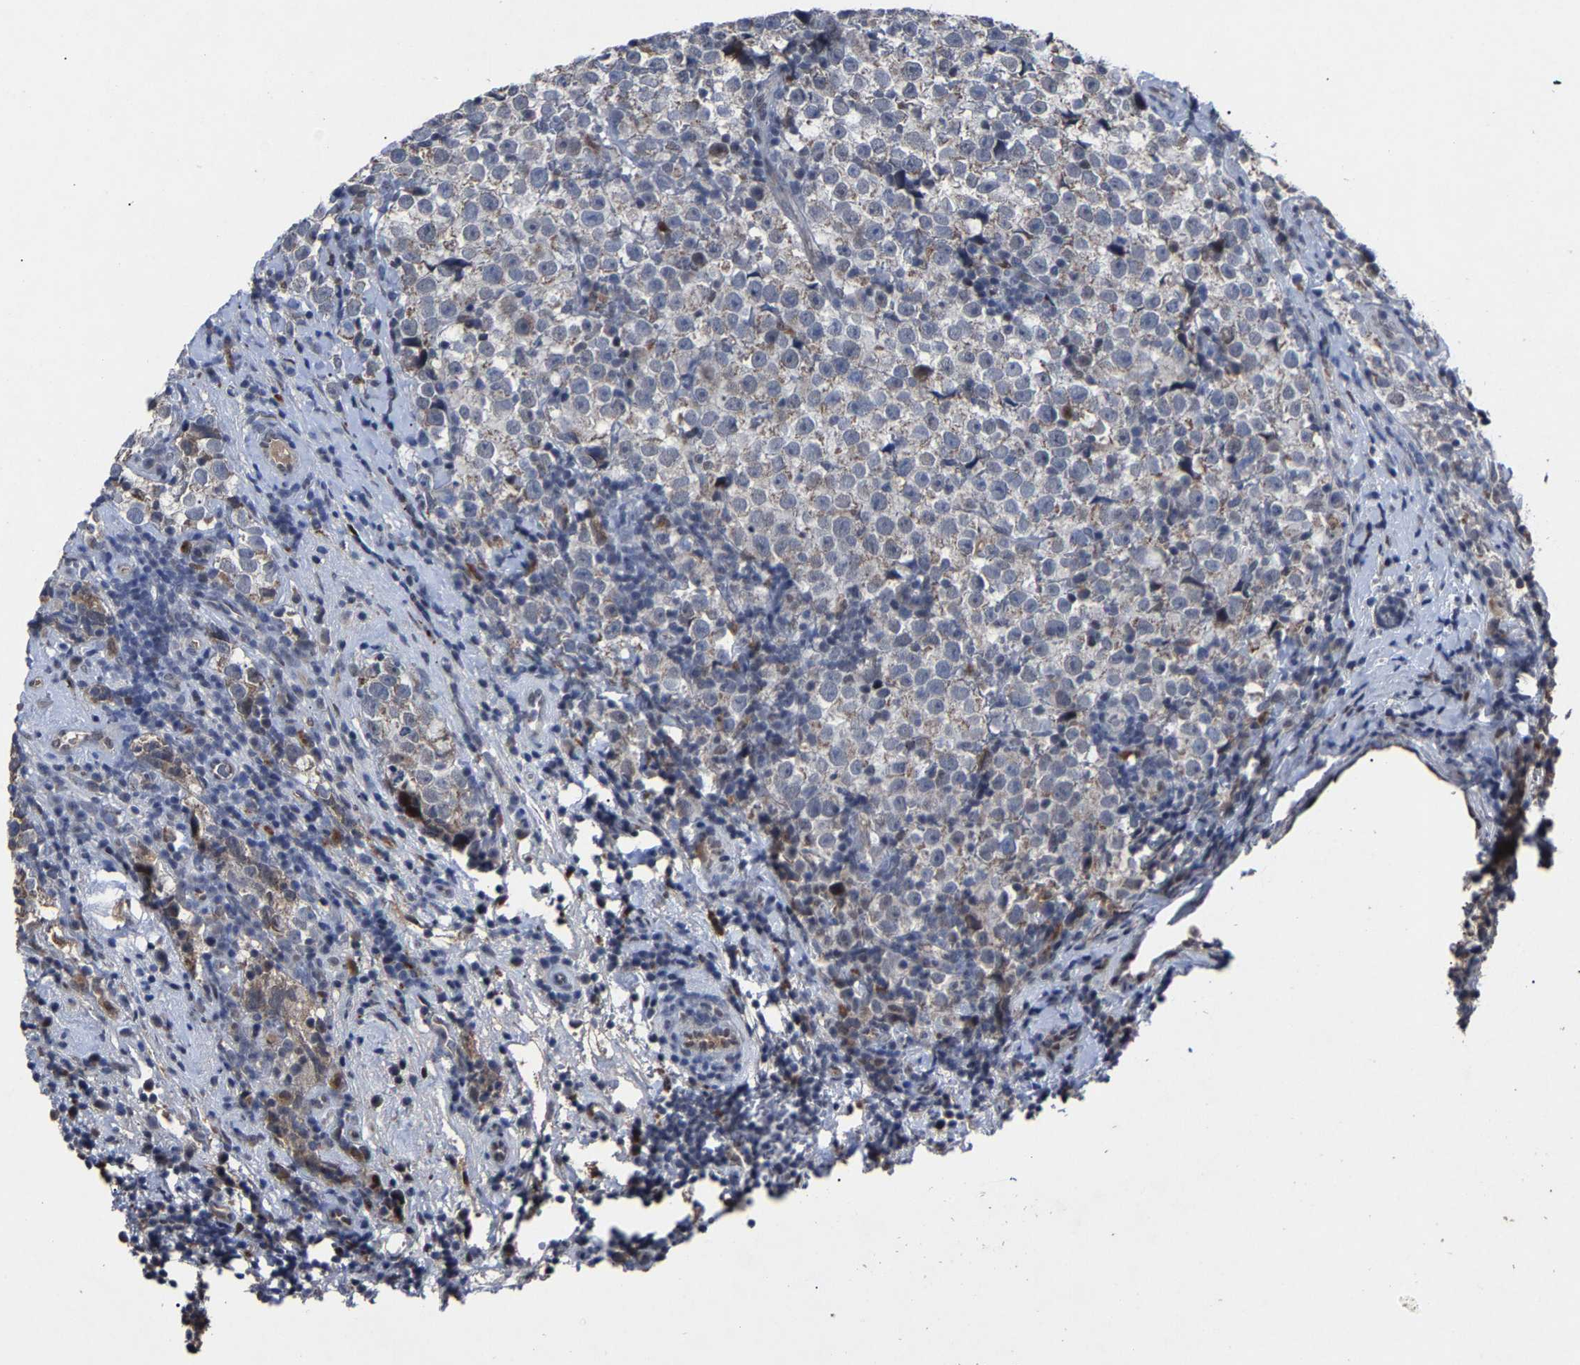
{"staining": {"intensity": "negative", "quantity": "none", "location": "none"}, "tissue": "testis cancer", "cell_type": "Tumor cells", "image_type": "cancer", "snomed": [{"axis": "morphology", "description": "Normal tissue, NOS"}, {"axis": "morphology", "description": "Seminoma, NOS"}, {"axis": "topography", "description": "Testis"}], "caption": "A high-resolution image shows IHC staining of seminoma (testis), which demonstrates no significant staining in tumor cells.", "gene": "LSM8", "patient": {"sex": "male", "age": 43}}